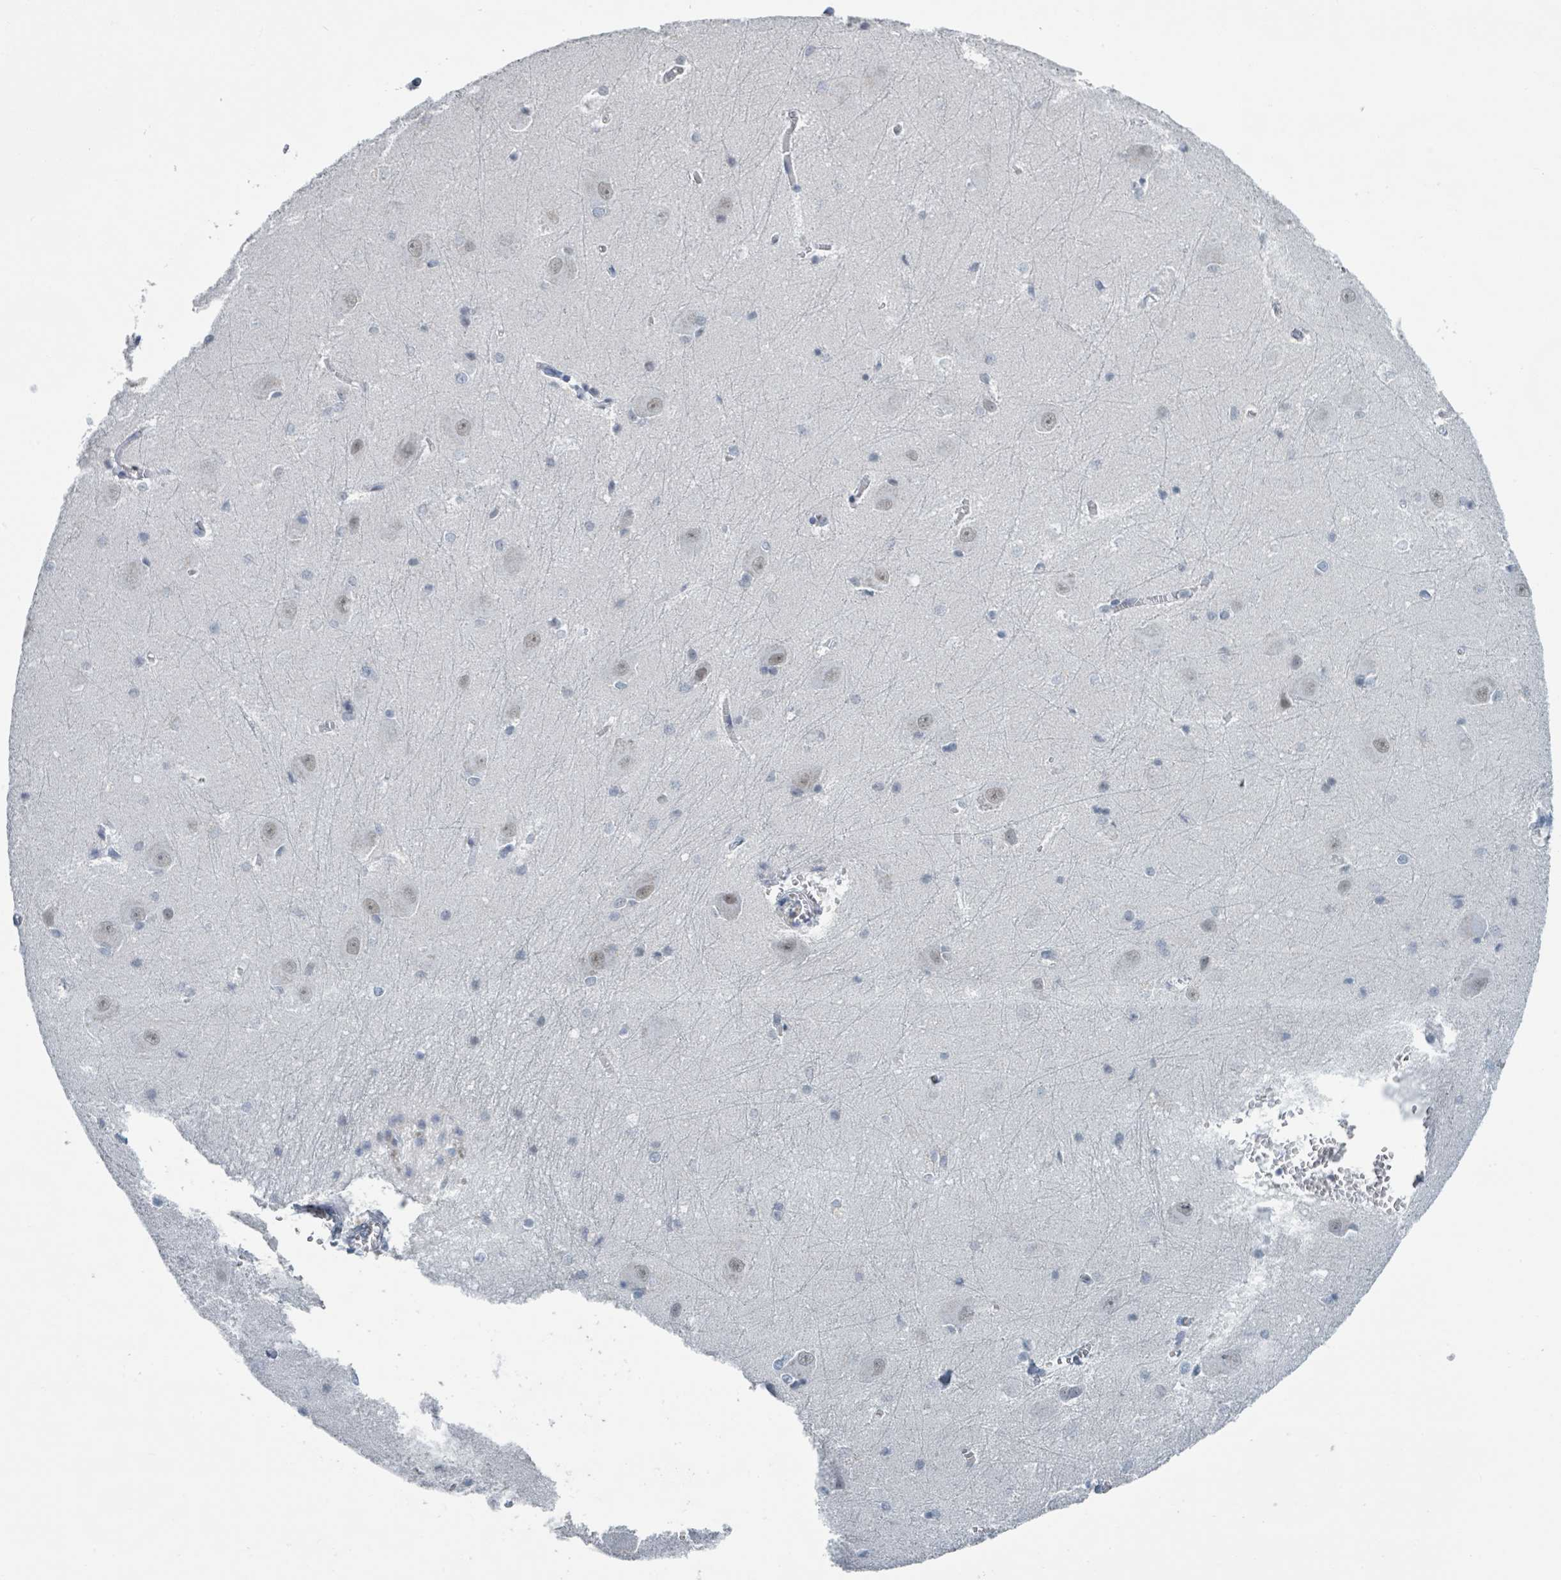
{"staining": {"intensity": "weak", "quantity": "<25%", "location": "nuclear"}, "tissue": "hippocampus", "cell_type": "Glial cells", "image_type": "normal", "snomed": [{"axis": "morphology", "description": "Normal tissue, NOS"}, {"axis": "topography", "description": "Hippocampus"}], "caption": "This is a image of IHC staining of normal hippocampus, which shows no staining in glial cells. (Immunohistochemistry (ihc), brightfield microscopy, high magnification).", "gene": "EHMT2", "patient": {"sex": "female", "age": 64}}